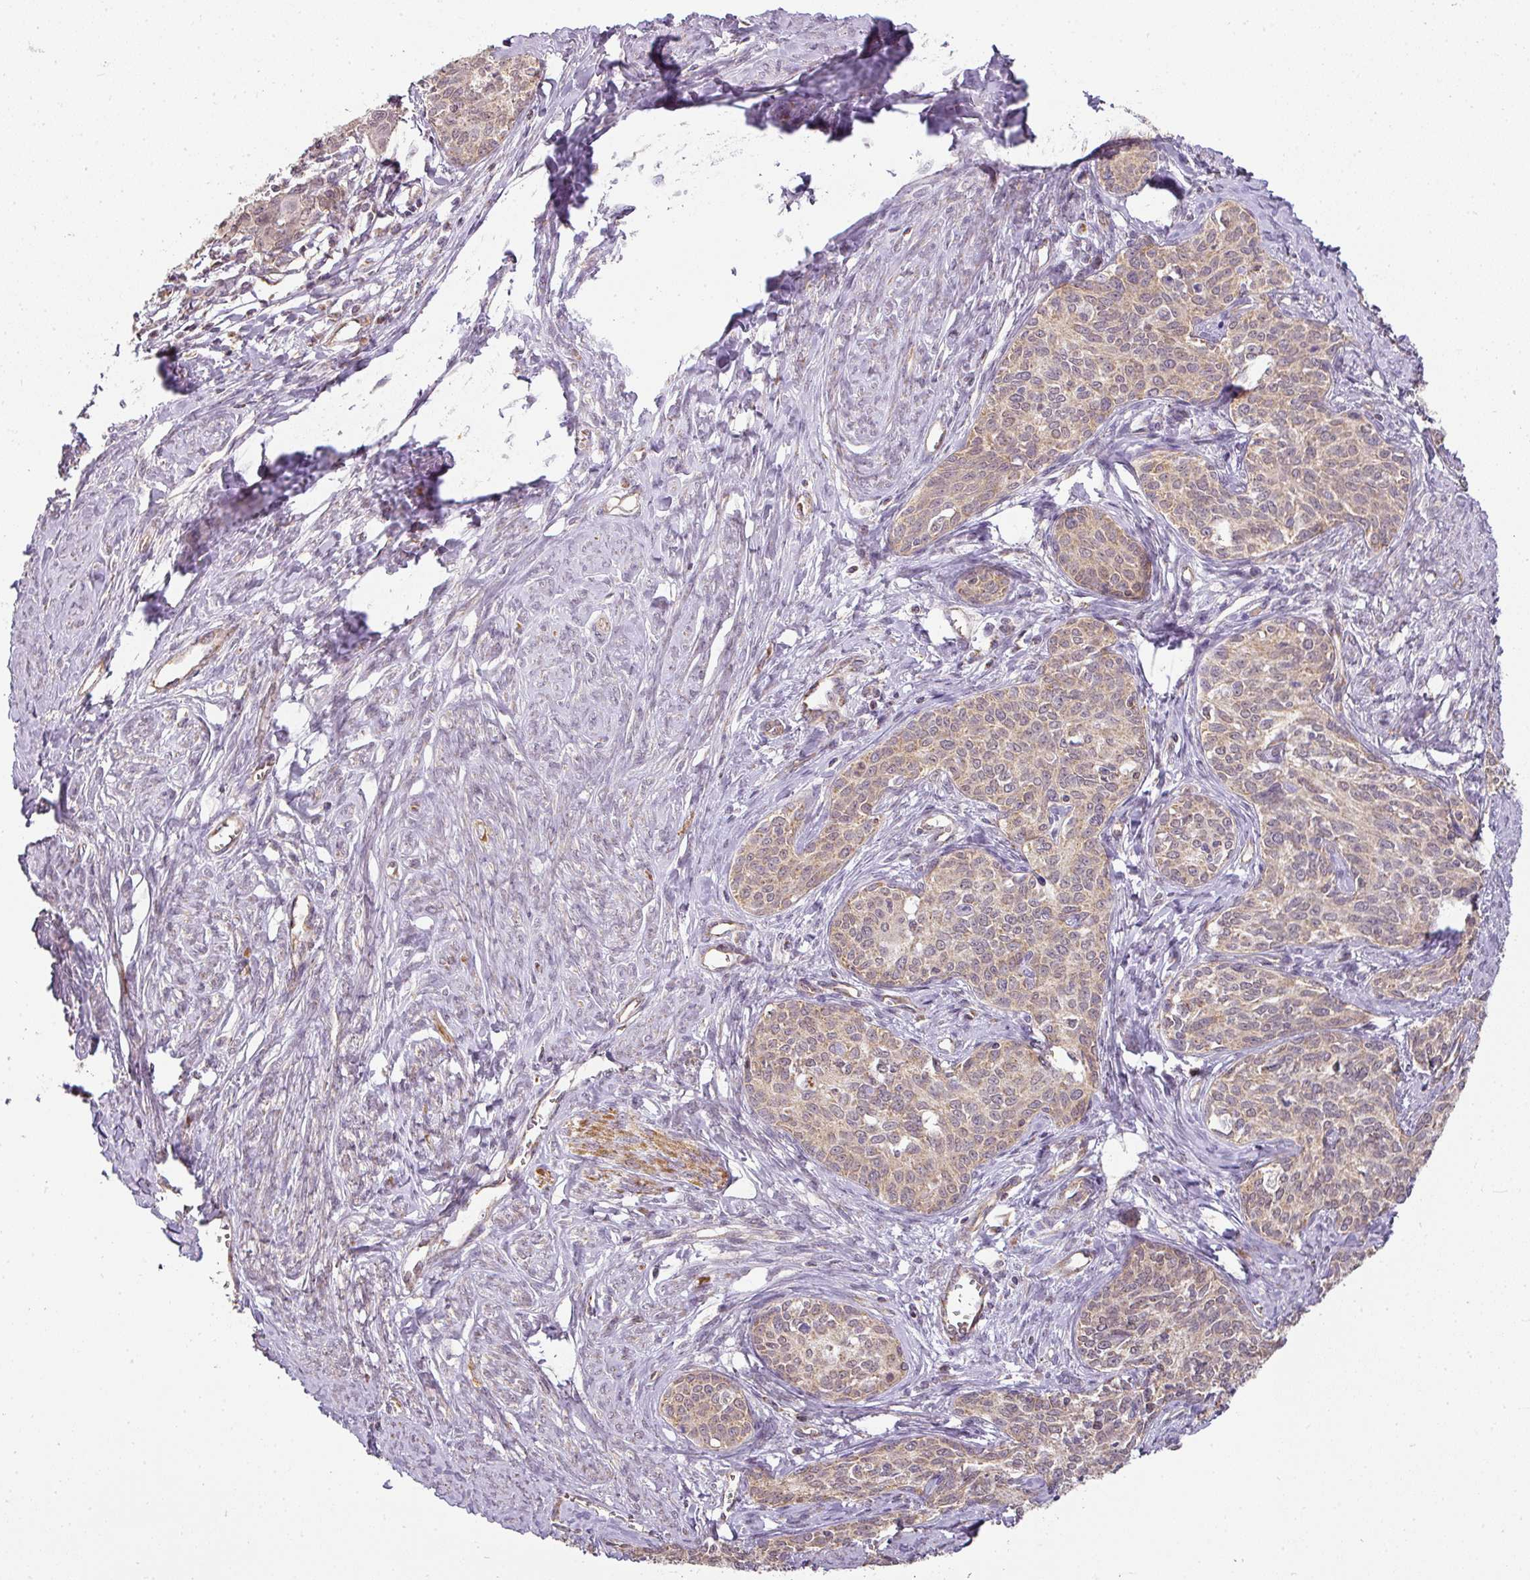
{"staining": {"intensity": "weak", "quantity": ">75%", "location": "cytoplasmic/membranous"}, "tissue": "cervical cancer", "cell_type": "Tumor cells", "image_type": "cancer", "snomed": [{"axis": "morphology", "description": "Squamous cell carcinoma, NOS"}, {"axis": "morphology", "description": "Adenocarcinoma, NOS"}, {"axis": "topography", "description": "Cervix"}], "caption": "Immunohistochemical staining of cervical adenocarcinoma demonstrates weak cytoplasmic/membranous protein positivity in approximately >75% of tumor cells.", "gene": "MYOM2", "patient": {"sex": "female", "age": 52}}